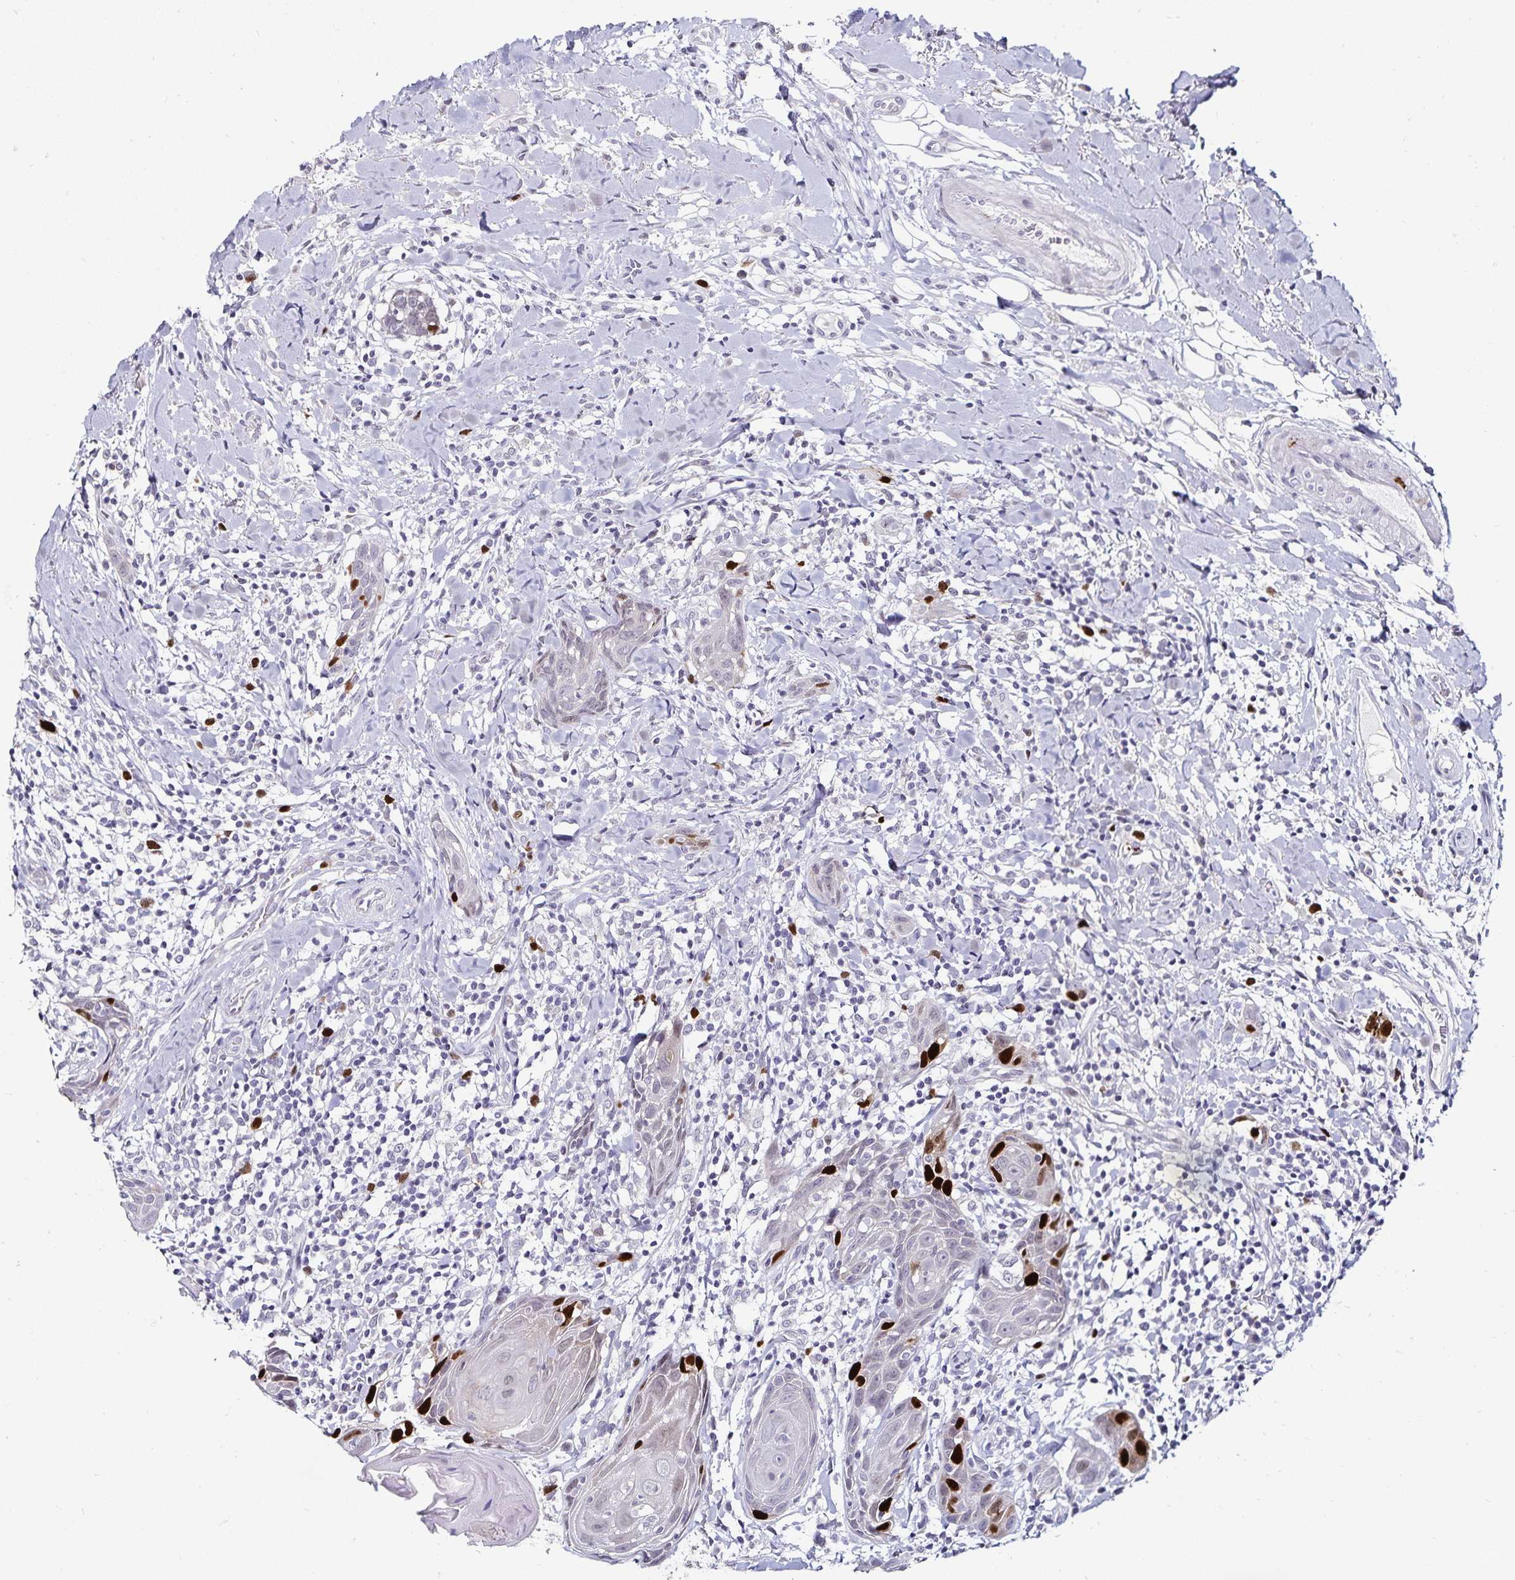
{"staining": {"intensity": "strong", "quantity": "<25%", "location": "nuclear"}, "tissue": "head and neck cancer", "cell_type": "Tumor cells", "image_type": "cancer", "snomed": [{"axis": "morphology", "description": "Squamous cell carcinoma, NOS"}, {"axis": "topography", "description": "Oral tissue"}, {"axis": "topography", "description": "Head-Neck"}], "caption": "Squamous cell carcinoma (head and neck) stained with DAB IHC displays medium levels of strong nuclear expression in about <25% of tumor cells.", "gene": "ANLN", "patient": {"sex": "male", "age": 49}}